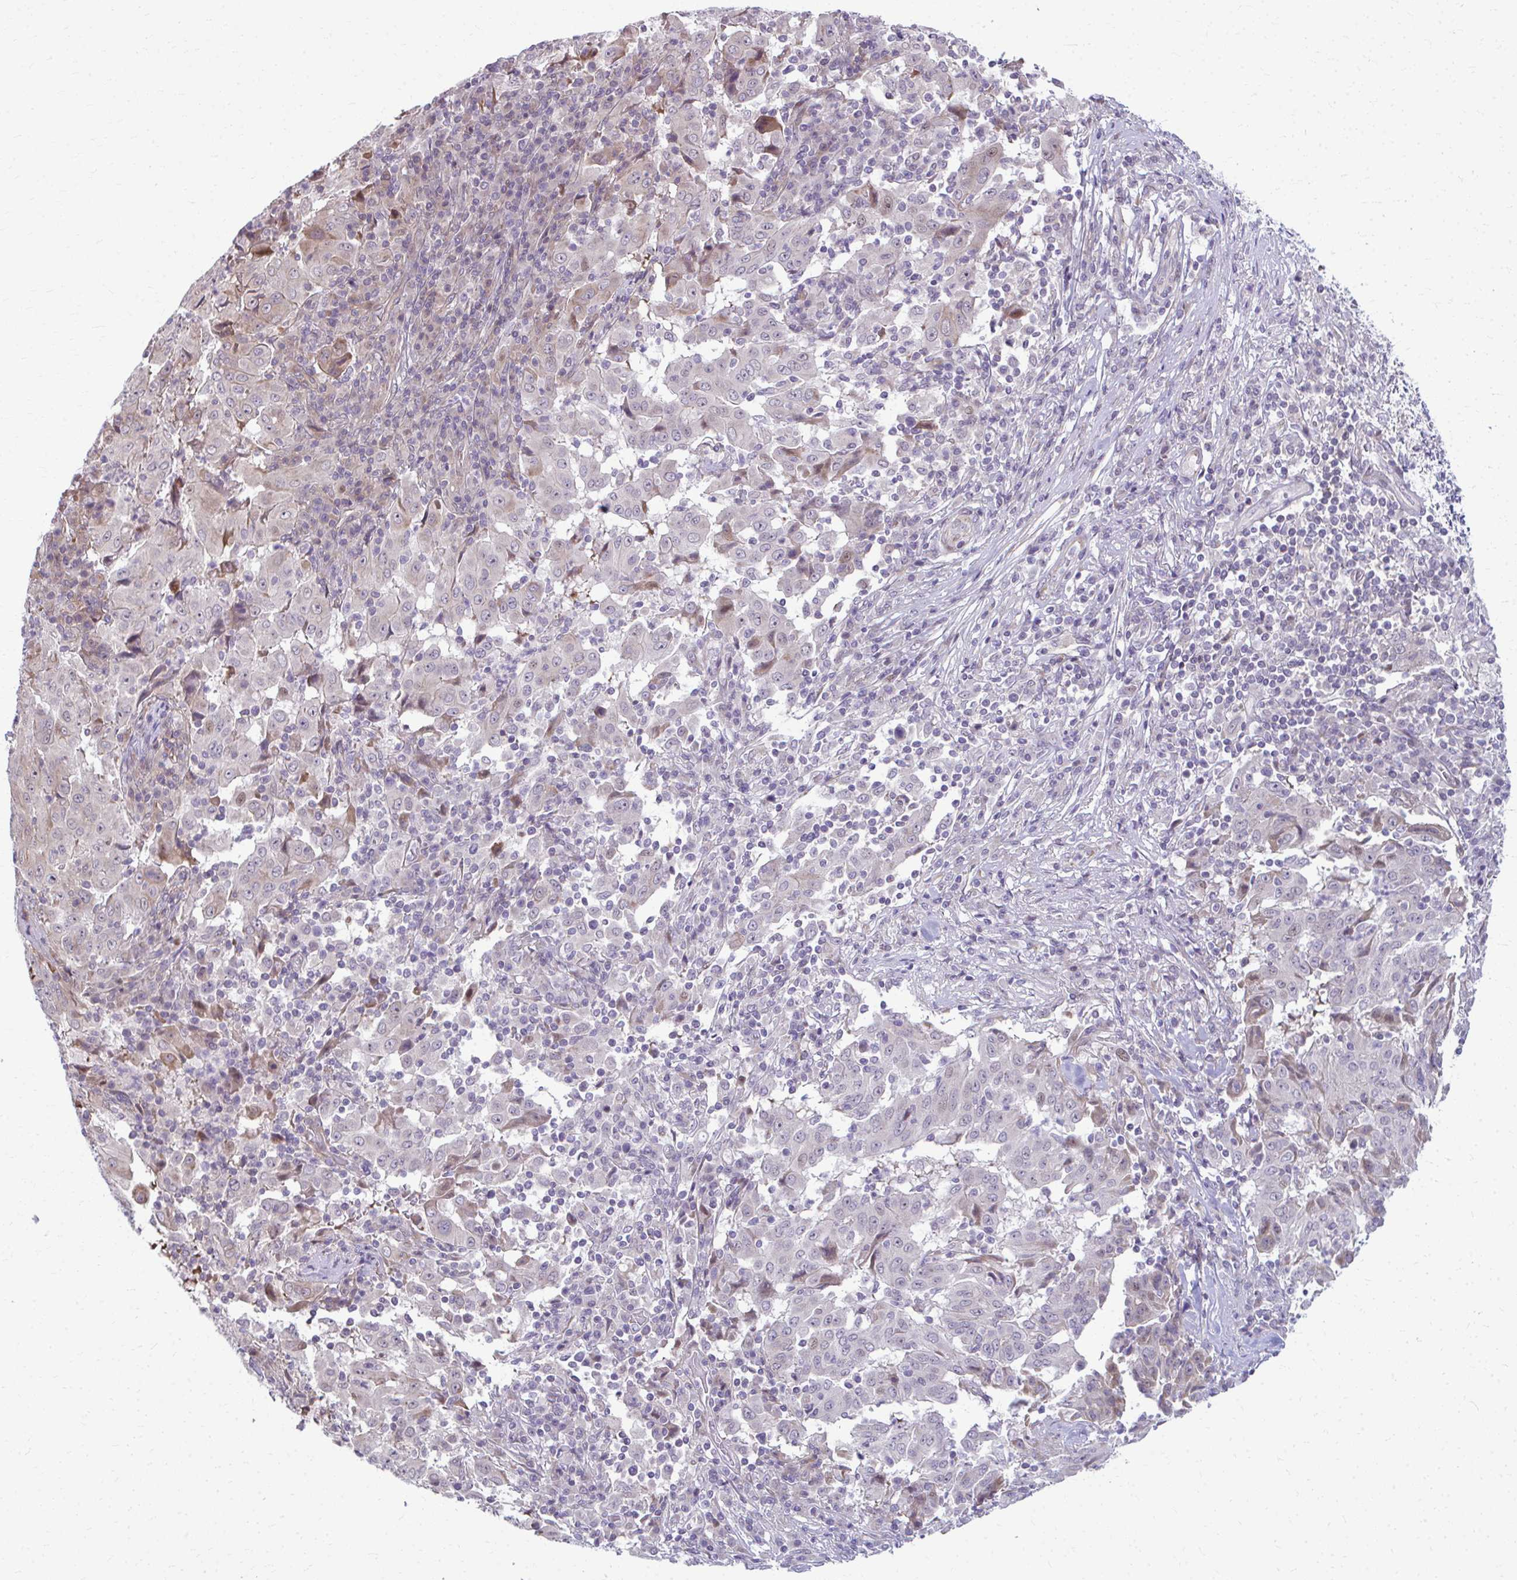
{"staining": {"intensity": "weak", "quantity": "<25%", "location": "cytoplasmic/membranous,nuclear"}, "tissue": "pancreatic cancer", "cell_type": "Tumor cells", "image_type": "cancer", "snomed": [{"axis": "morphology", "description": "Adenocarcinoma, NOS"}, {"axis": "topography", "description": "Pancreas"}], "caption": "This image is of adenocarcinoma (pancreatic) stained with immunohistochemistry (IHC) to label a protein in brown with the nuclei are counter-stained blue. There is no positivity in tumor cells.", "gene": "MAF1", "patient": {"sex": "male", "age": 63}}